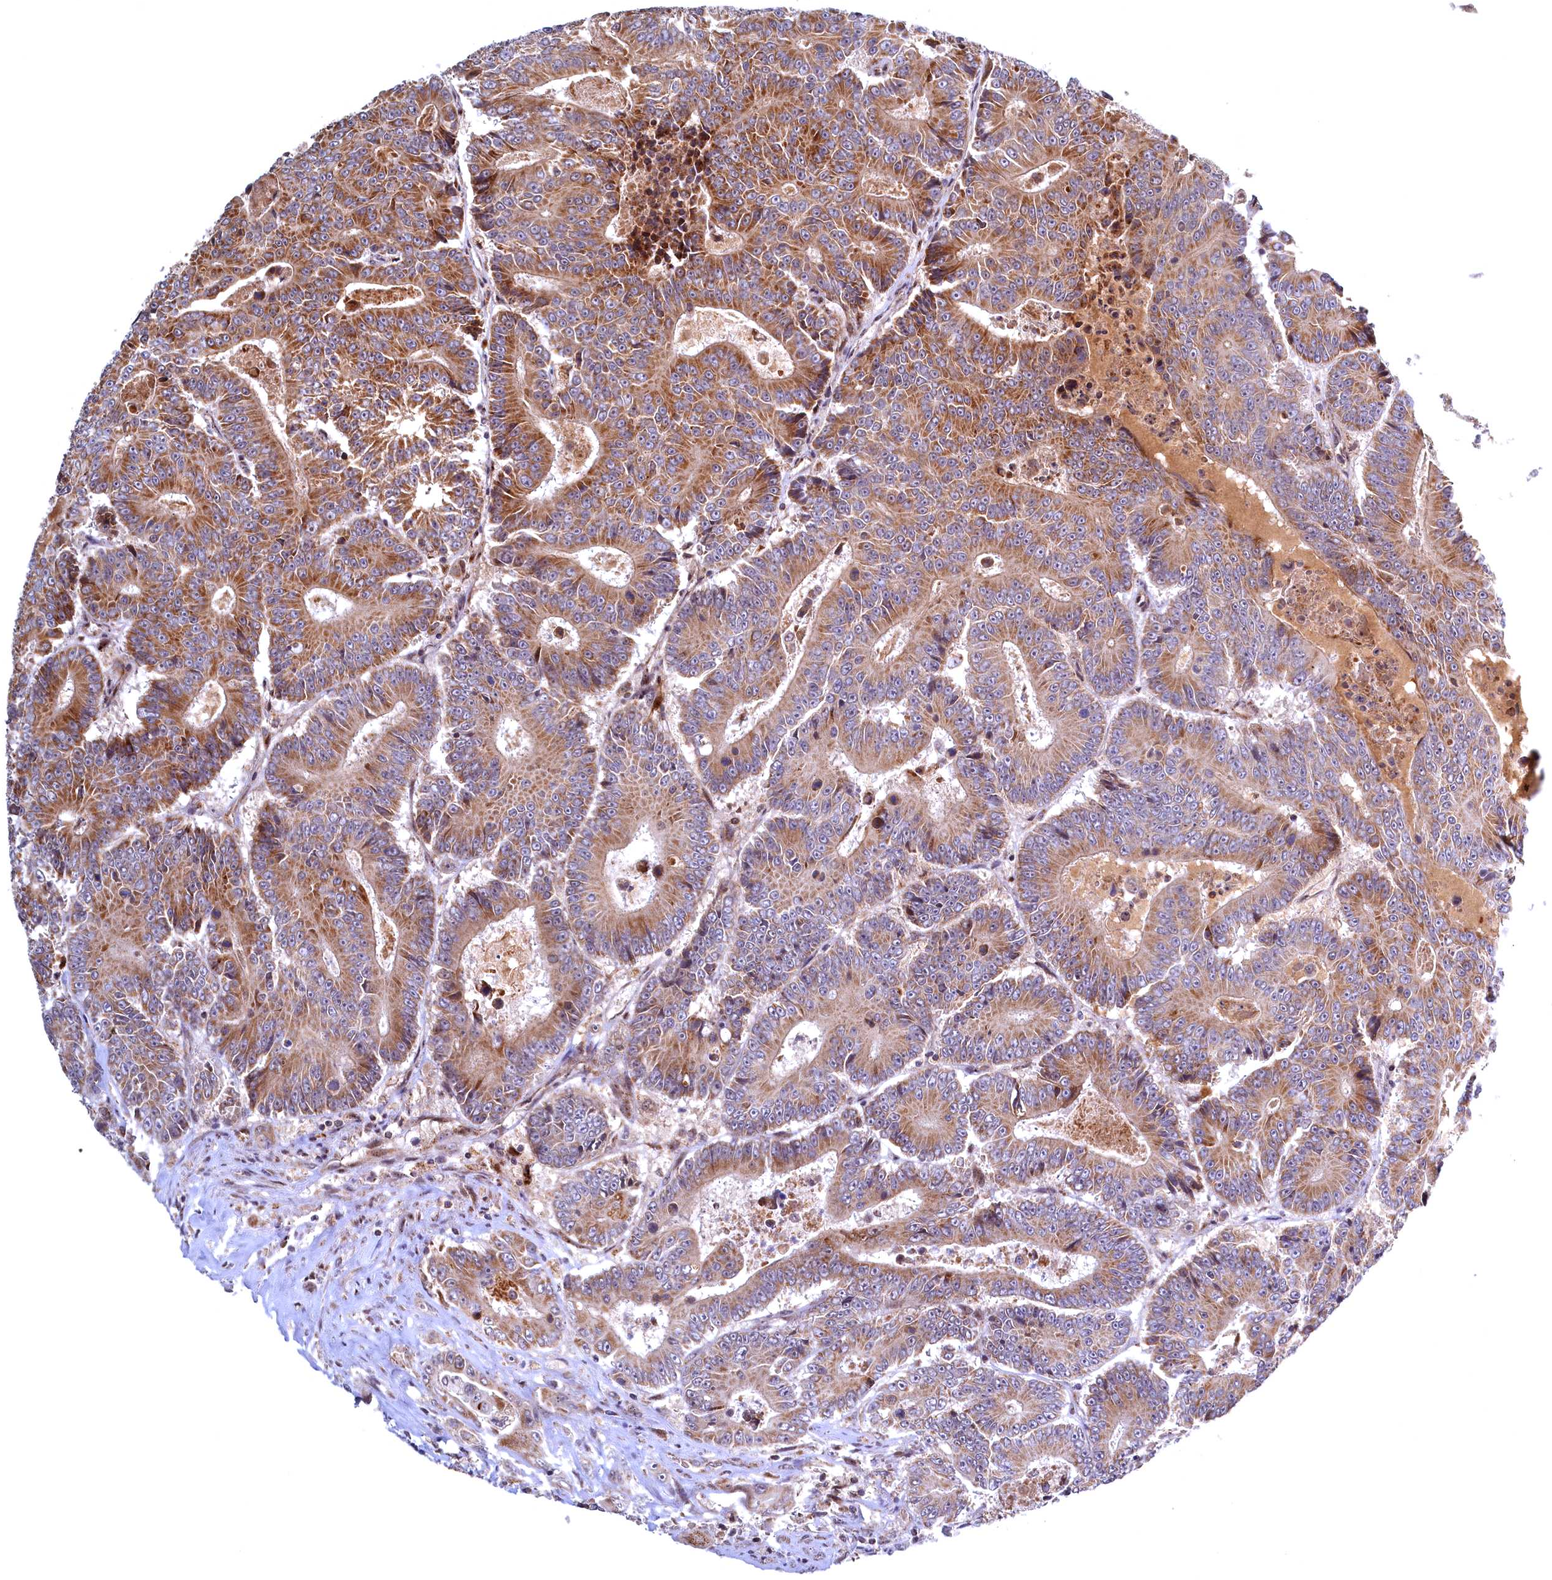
{"staining": {"intensity": "moderate", "quantity": ">75%", "location": "cytoplasmic/membranous"}, "tissue": "colorectal cancer", "cell_type": "Tumor cells", "image_type": "cancer", "snomed": [{"axis": "morphology", "description": "Adenocarcinoma, NOS"}, {"axis": "topography", "description": "Colon"}], "caption": "The image demonstrates staining of colorectal adenocarcinoma, revealing moderate cytoplasmic/membranous protein expression (brown color) within tumor cells. (DAB IHC with brightfield microscopy, high magnification).", "gene": "PLA2G10", "patient": {"sex": "male", "age": 83}}